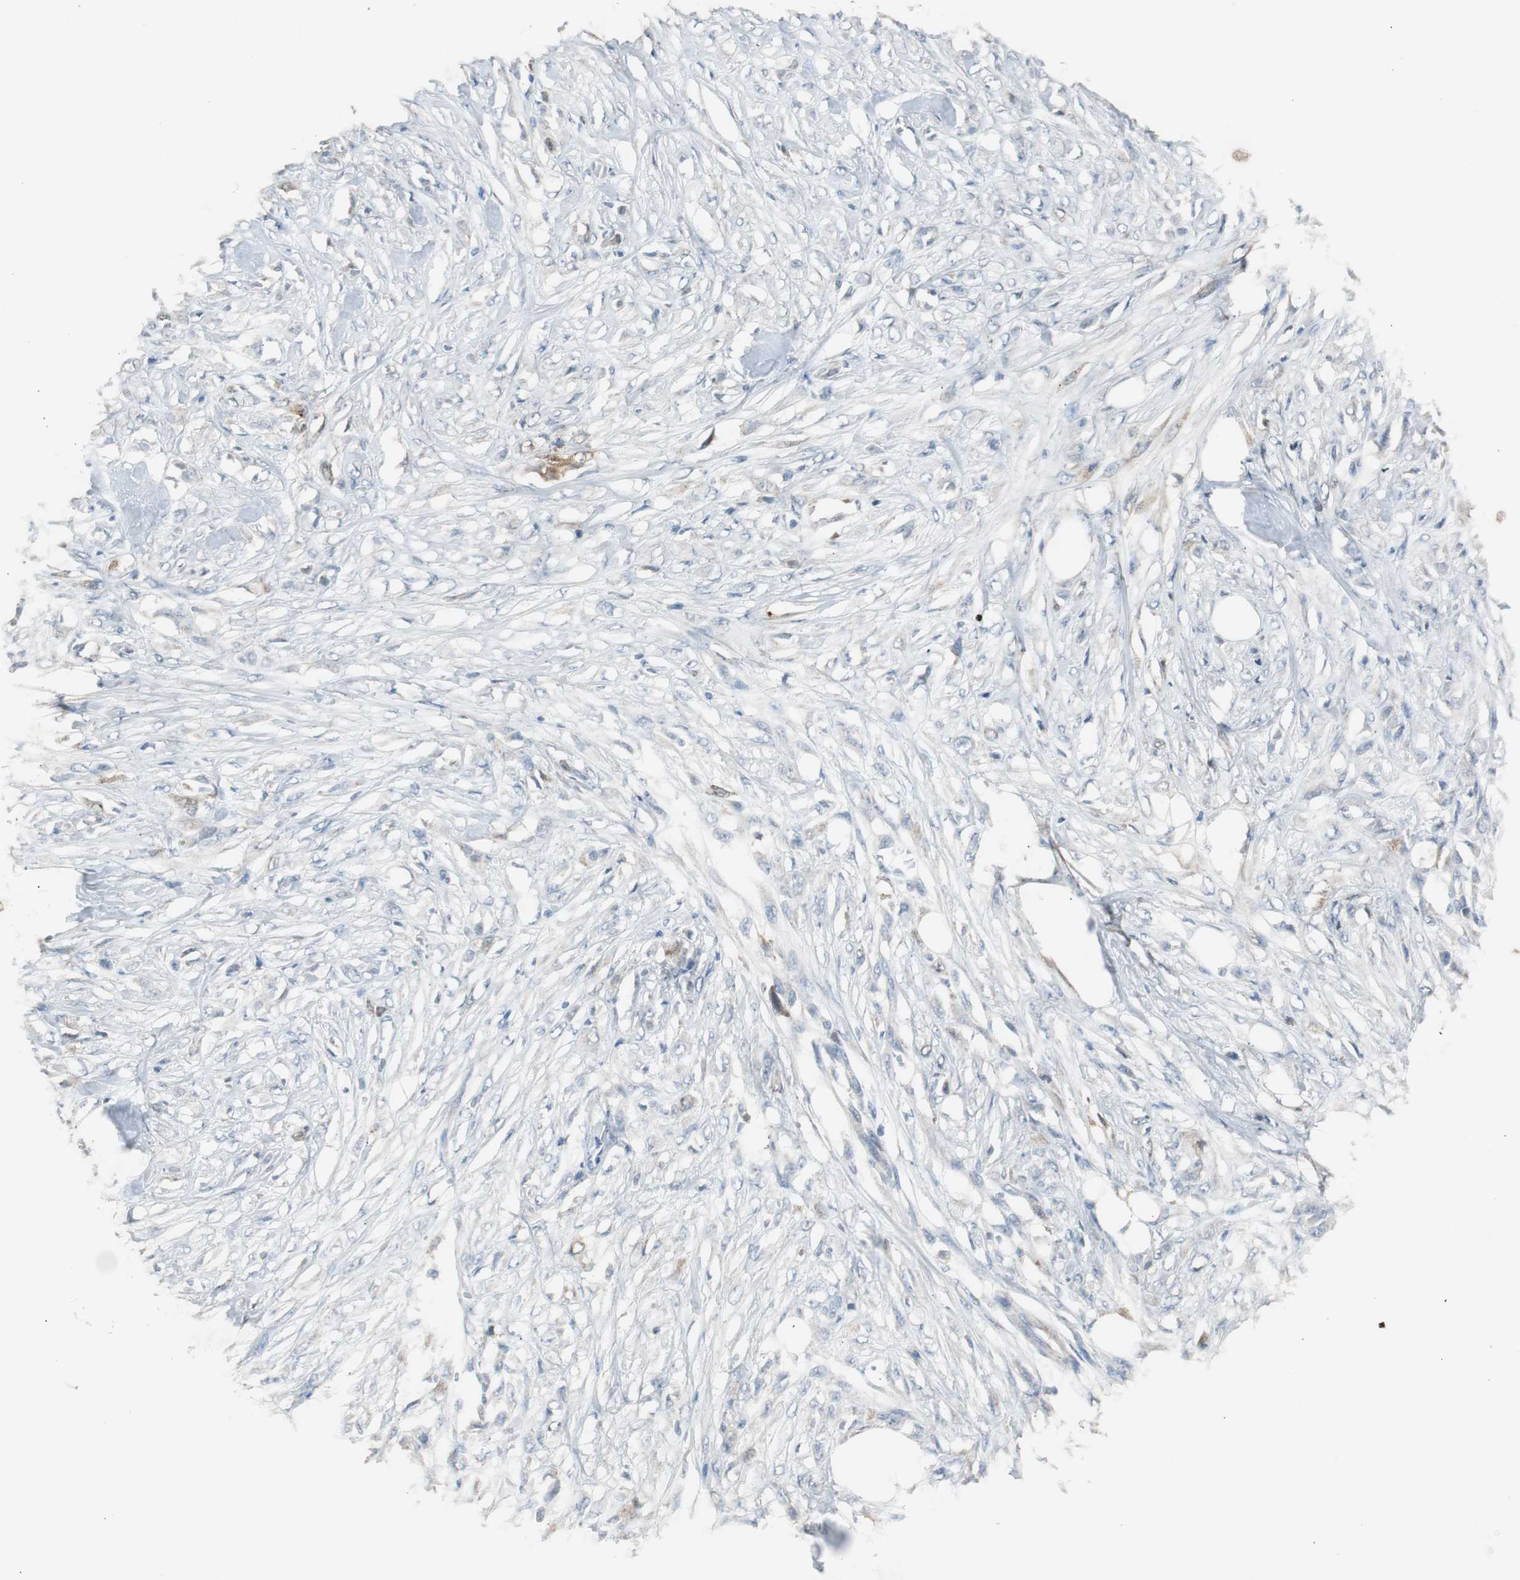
{"staining": {"intensity": "negative", "quantity": "none", "location": "none"}, "tissue": "skin cancer", "cell_type": "Tumor cells", "image_type": "cancer", "snomed": [{"axis": "morphology", "description": "Normal tissue, NOS"}, {"axis": "morphology", "description": "Squamous cell carcinoma, NOS"}, {"axis": "topography", "description": "Skin"}], "caption": "A micrograph of skin cancer stained for a protein demonstrates no brown staining in tumor cells. (Immunohistochemistry (ihc), brightfield microscopy, high magnification).", "gene": "TK1", "patient": {"sex": "female", "age": 59}}